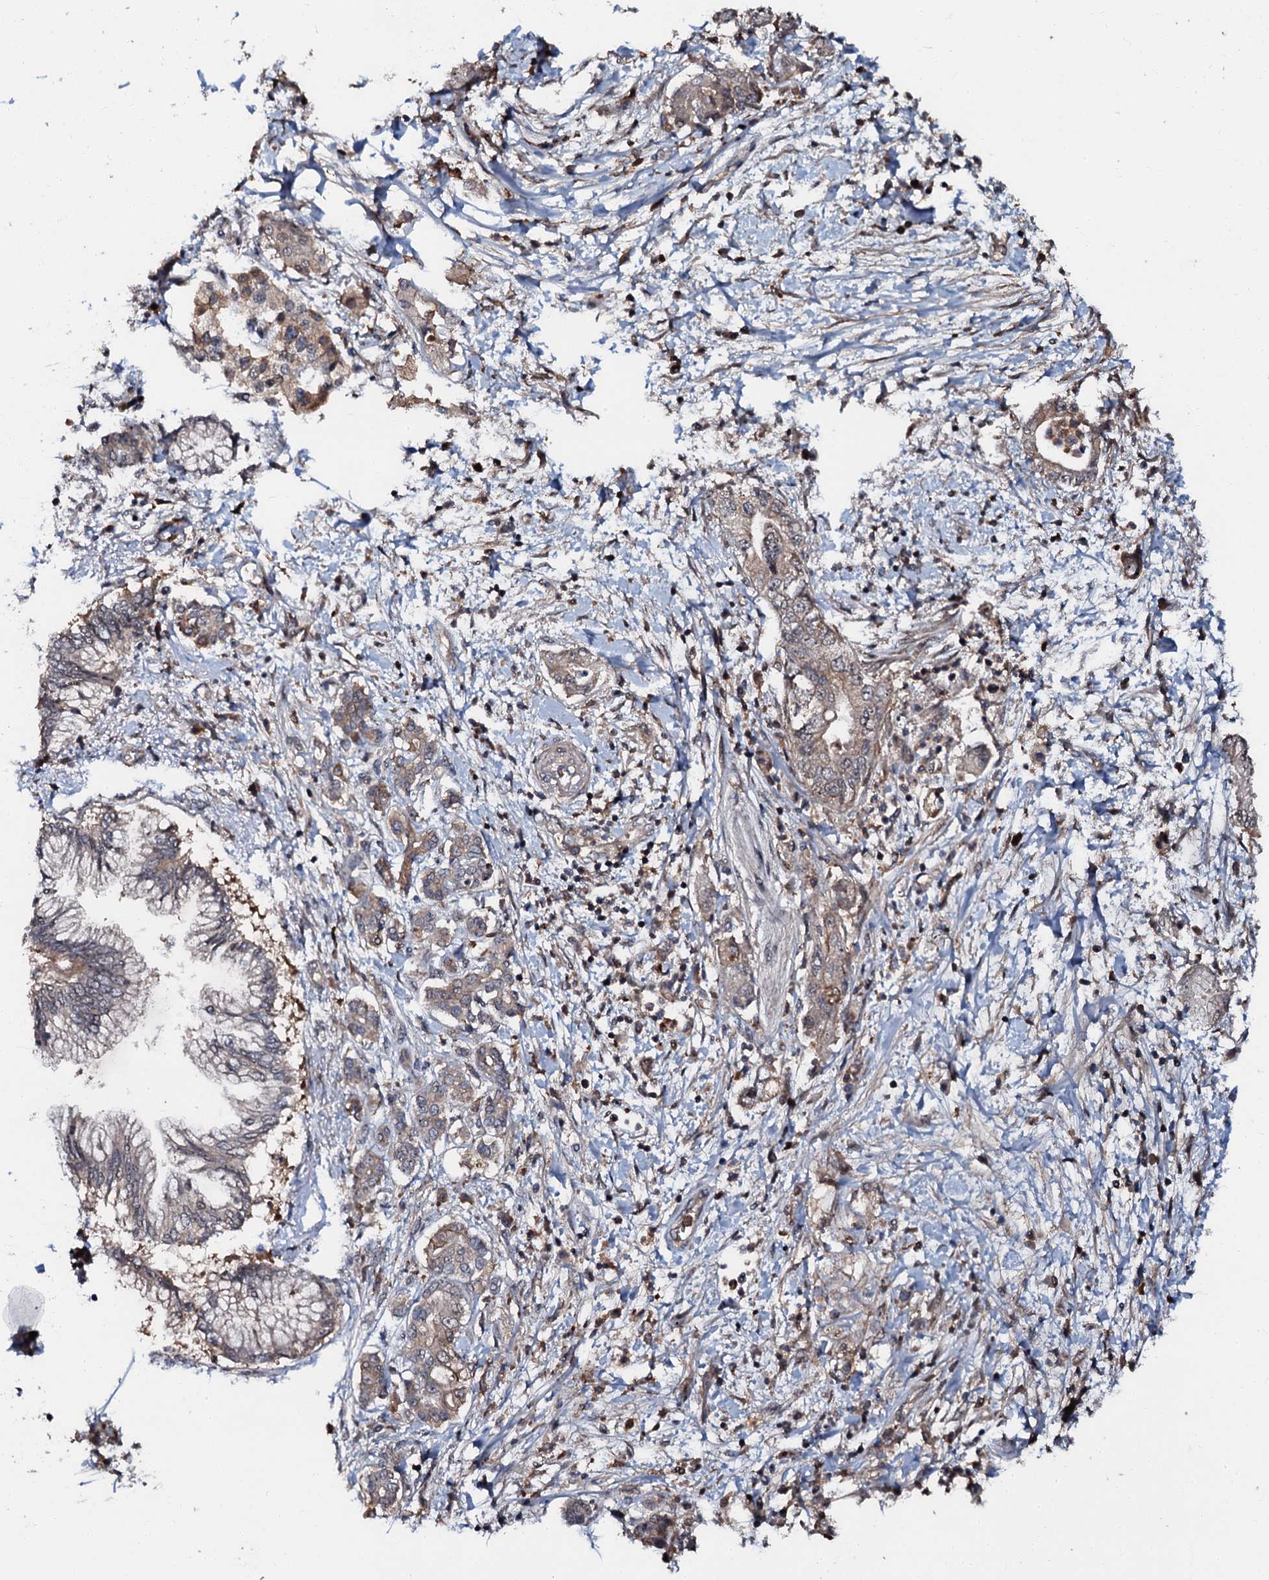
{"staining": {"intensity": "weak", "quantity": "<25%", "location": "cytoplasmic/membranous"}, "tissue": "pancreatic cancer", "cell_type": "Tumor cells", "image_type": "cancer", "snomed": [{"axis": "morphology", "description": "Adenocarcinoma, NOS"}, {"axis": "topography", "description": "Pancreas"}], "caption": "IHC histopathology image of human pancreatic cancer (adenocarcinoma) stained for a protein (brown), which exhibits no staining in tumor cells.", "gene": "N4BP1", "patient": {"sex": "female", "age": 73}}